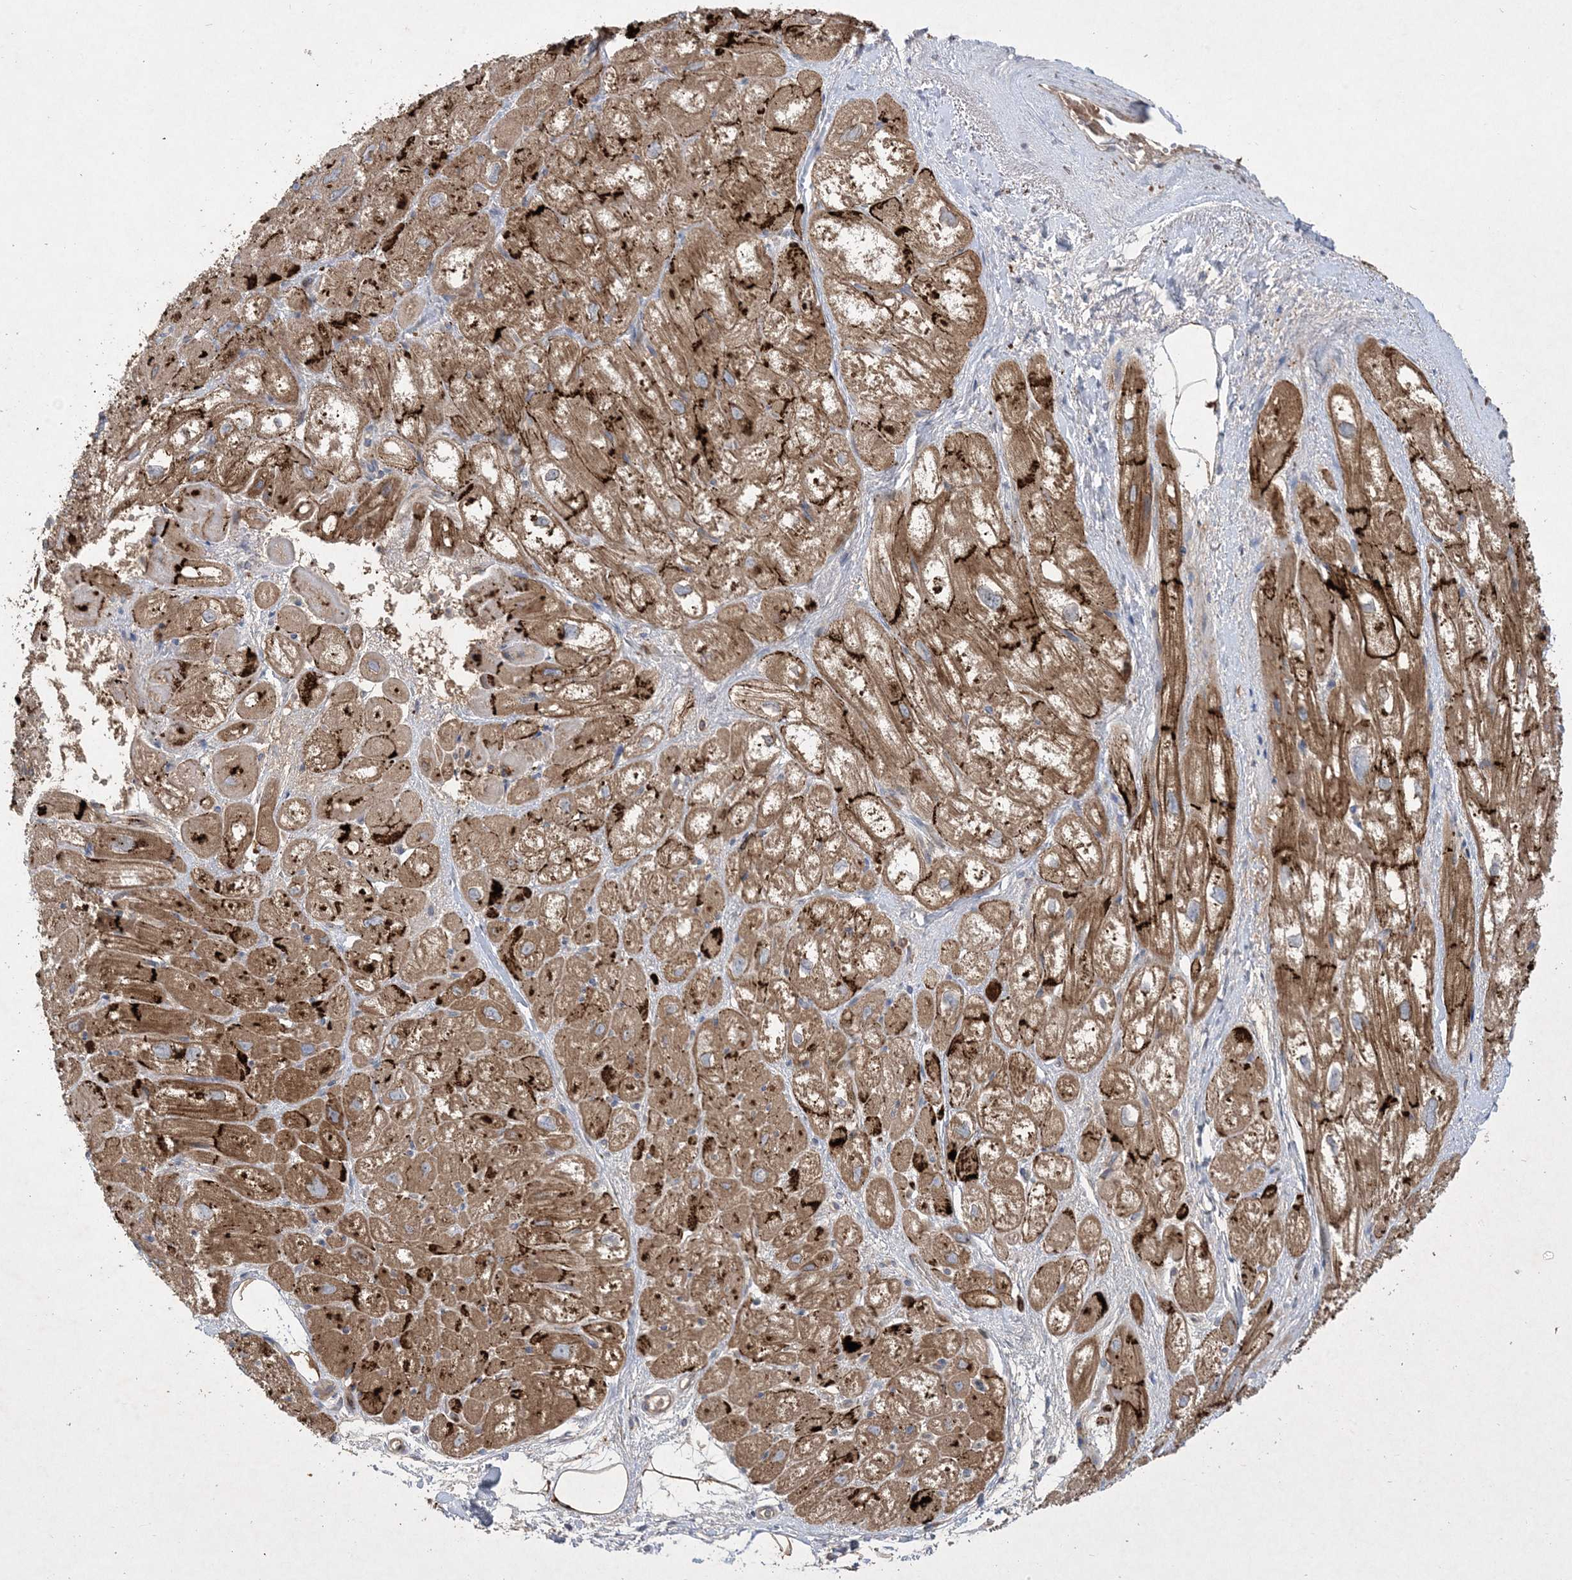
{"staining": {"intensity": "strong", "quantity": "25%-75%", "location": "cytoplasmic/membranous"}, "tissue": "heart muscle", "cell_type": "Cardiomyocytes", "image_type": "normal", "snomed": [{"axis": "morphology", "description": "Normal tissue, NOS"}, {"axis": "topography", "description": "Heart"}], "caption": "Cardiomyocytes show high levels of strong cytoplasmic/membranous expression in about 25%-75% of cells in unremarkable human heart muscle. (DAB (3,3'-diaminobenzidine) IHC, brown staining for protein, blue staining for nuclei).", "gene": "MASP2", "patient": {"sex": "male", "age": 50}}